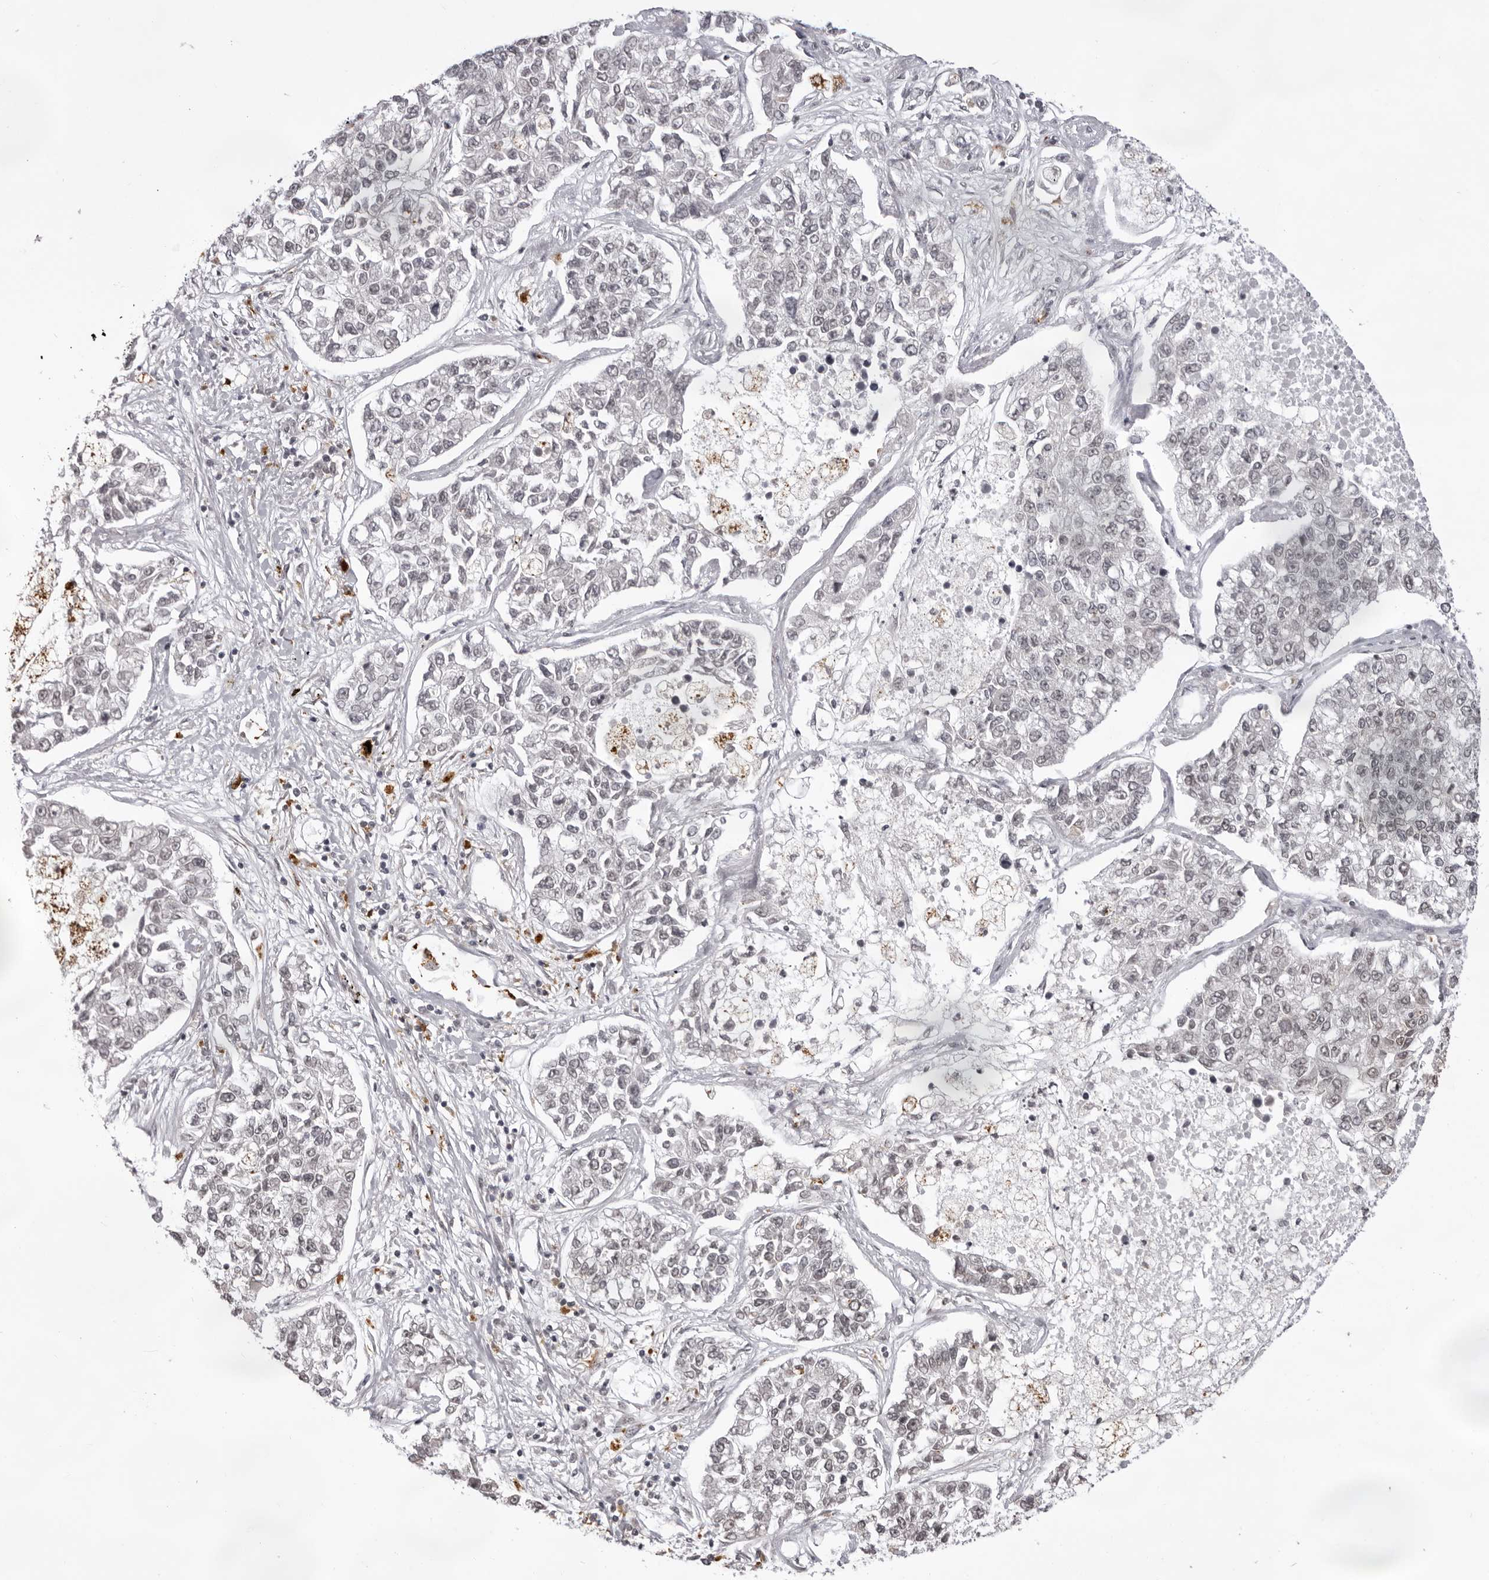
{"staining": {"intensity": "negative", "quantity": "none", "location": "none"}, "tissue": "lung cancer", "cell_type": "Tumor cells", "image_type": "cancer", "snomed": [{"axis": "morphology", "description": "Adenocarcinoma, NOS"}, {"axis": "topography", "description": "Lung"}], "caption": "High power microscopy photomicrograph of an immunohistochemistry (IHC) image of lung cancer, revealing no significant staining in tumor cells. (Immunohistochemistry, brightfield microscopy, high magnification).", "gene": "NTM", "patient": {"sex": "male", "age": 49}}